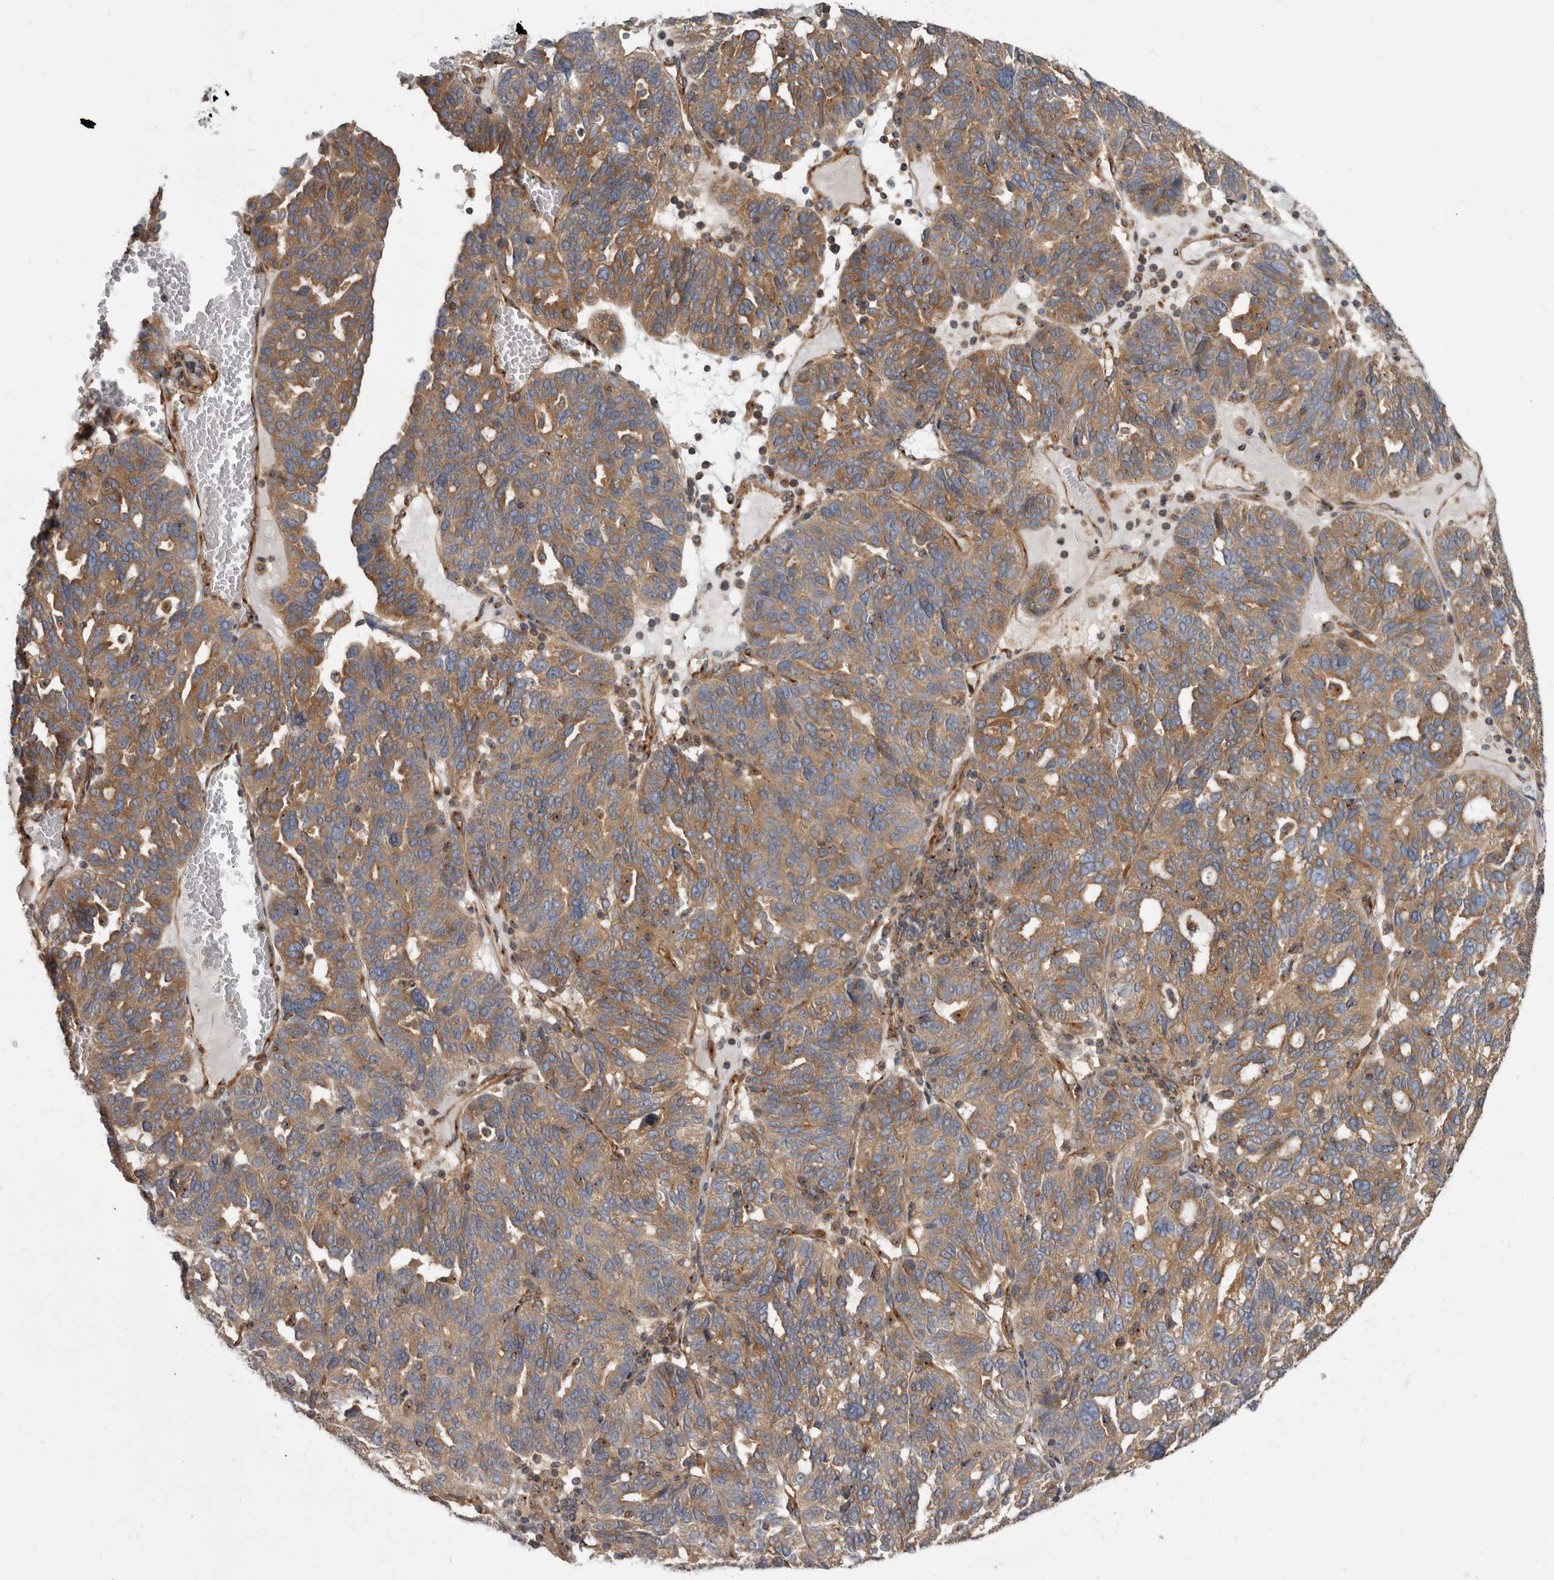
{"staining": {"intensity": "moderate", "quantity": ">75%", "location": "cytoplasmic/membranous"}, "tissue": "ovarian cancer", "cell_type": "Tumor cells", "image_type": "cancer", "snomed": [{"axis": "morphology", "description": "Cystadenocarcinoma, serous, NOS"}, {"axis": "topography", "description": "Ovary"}], "caption": "Immunohistochemical staining of serous cystadenocarcinoma (ovarian) demonstrates moderate cytoplasmic/membranous protein staining in about >75% of tumor cells. (brown staining indicates protein expression, while blue staining denotes nuclei).", "gene": "HOOK3", "patient": {"sex": "female", "age": 59}}